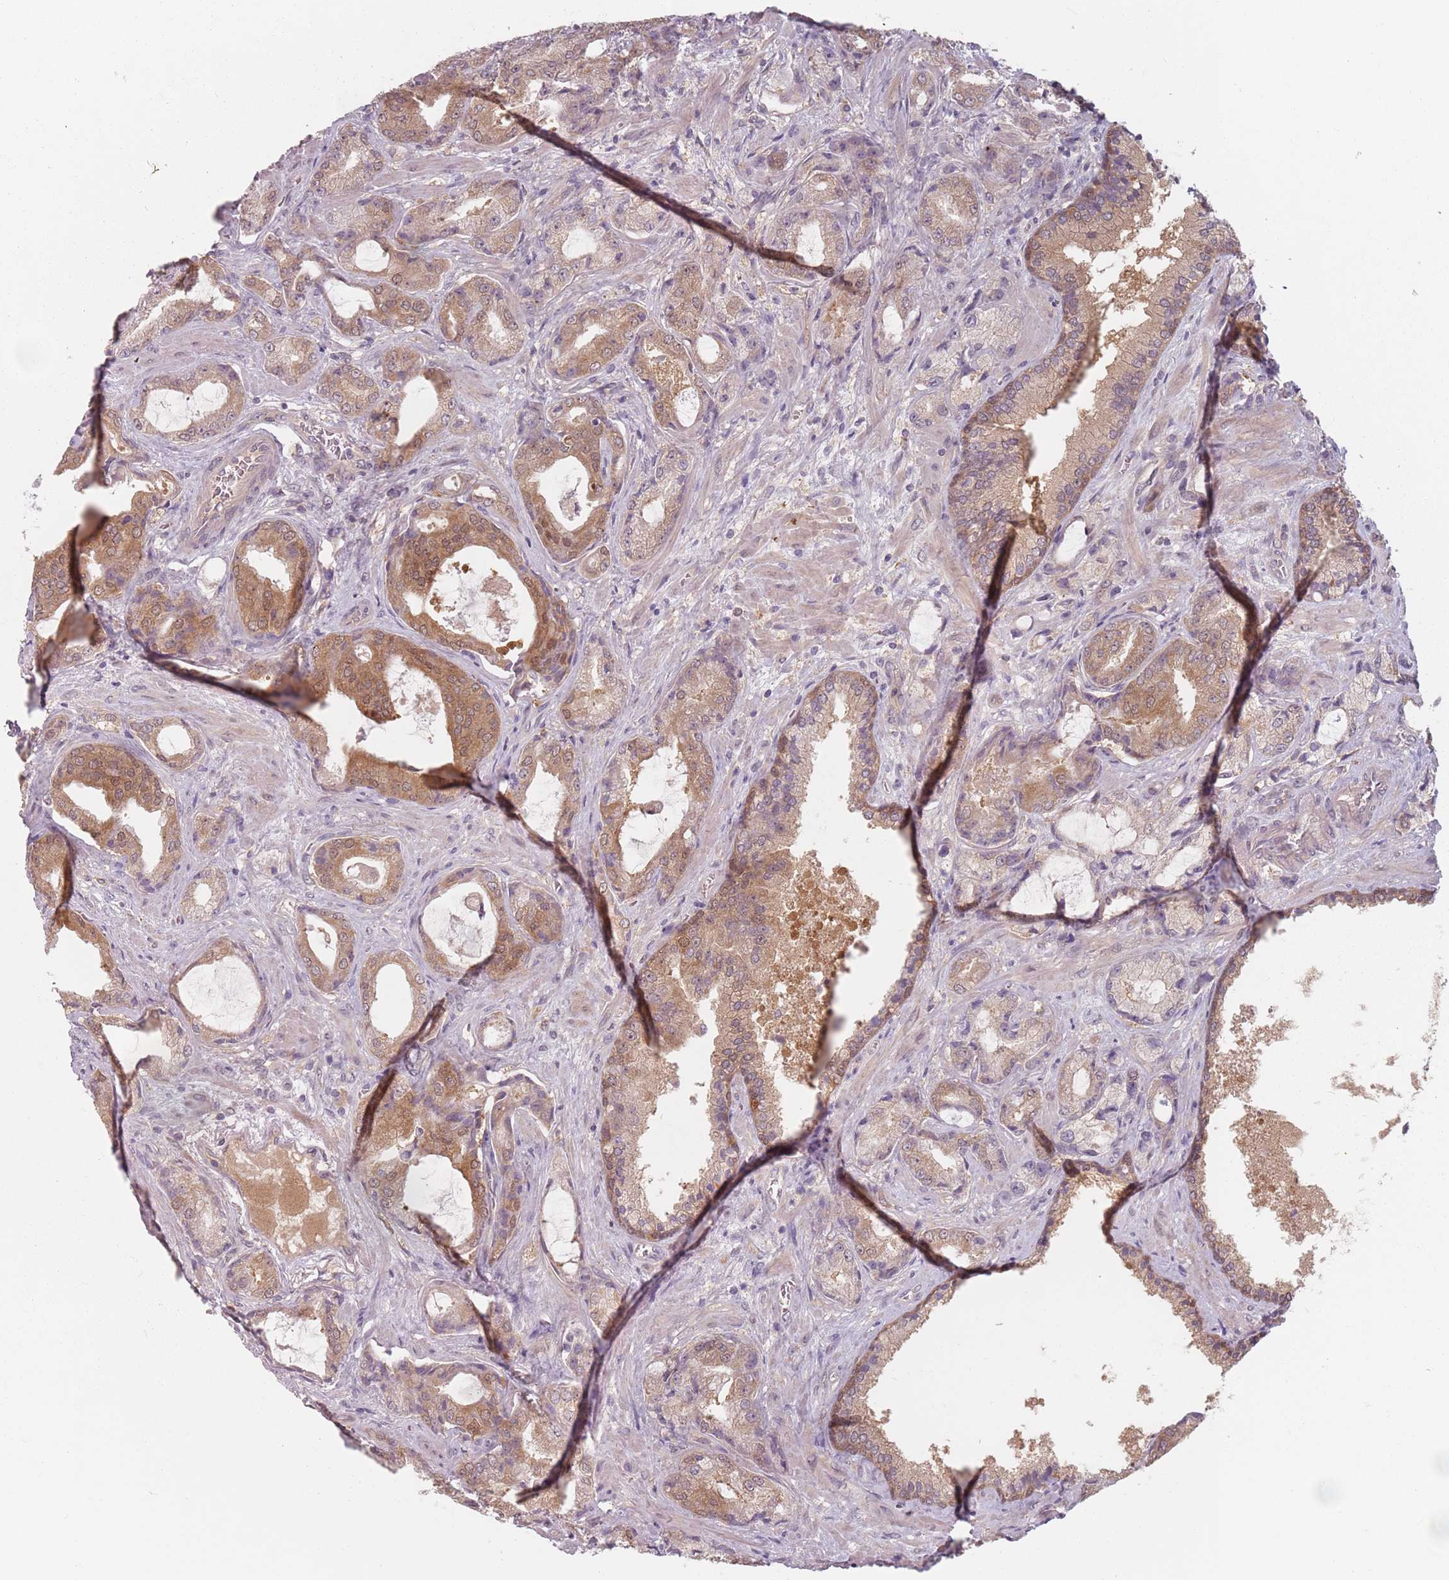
{"staining": {"intensity": "moderate", "quantity": ">75%", "location": "cytoplasmic/membranous,nuclear"}, "tissue": "prostate cancer", "cell_type": "Tumor cells", "image_type": "cancer", "snomed": [{"axis": "morphology", "description": "Adenocarcinoma, High grade"}, {"axis": "topography", "description": "Prostate"}], "caption": "Approximately >75% of tumor cells in high-grade adenocarcinoma (prostate) demonstrate moderate cytoplasmic/membranous and nuclear protein staining as visualized by brown immunohistochemical staining.", "gene": "NAXE", "patient": {"sex": "male", "age": 68}}